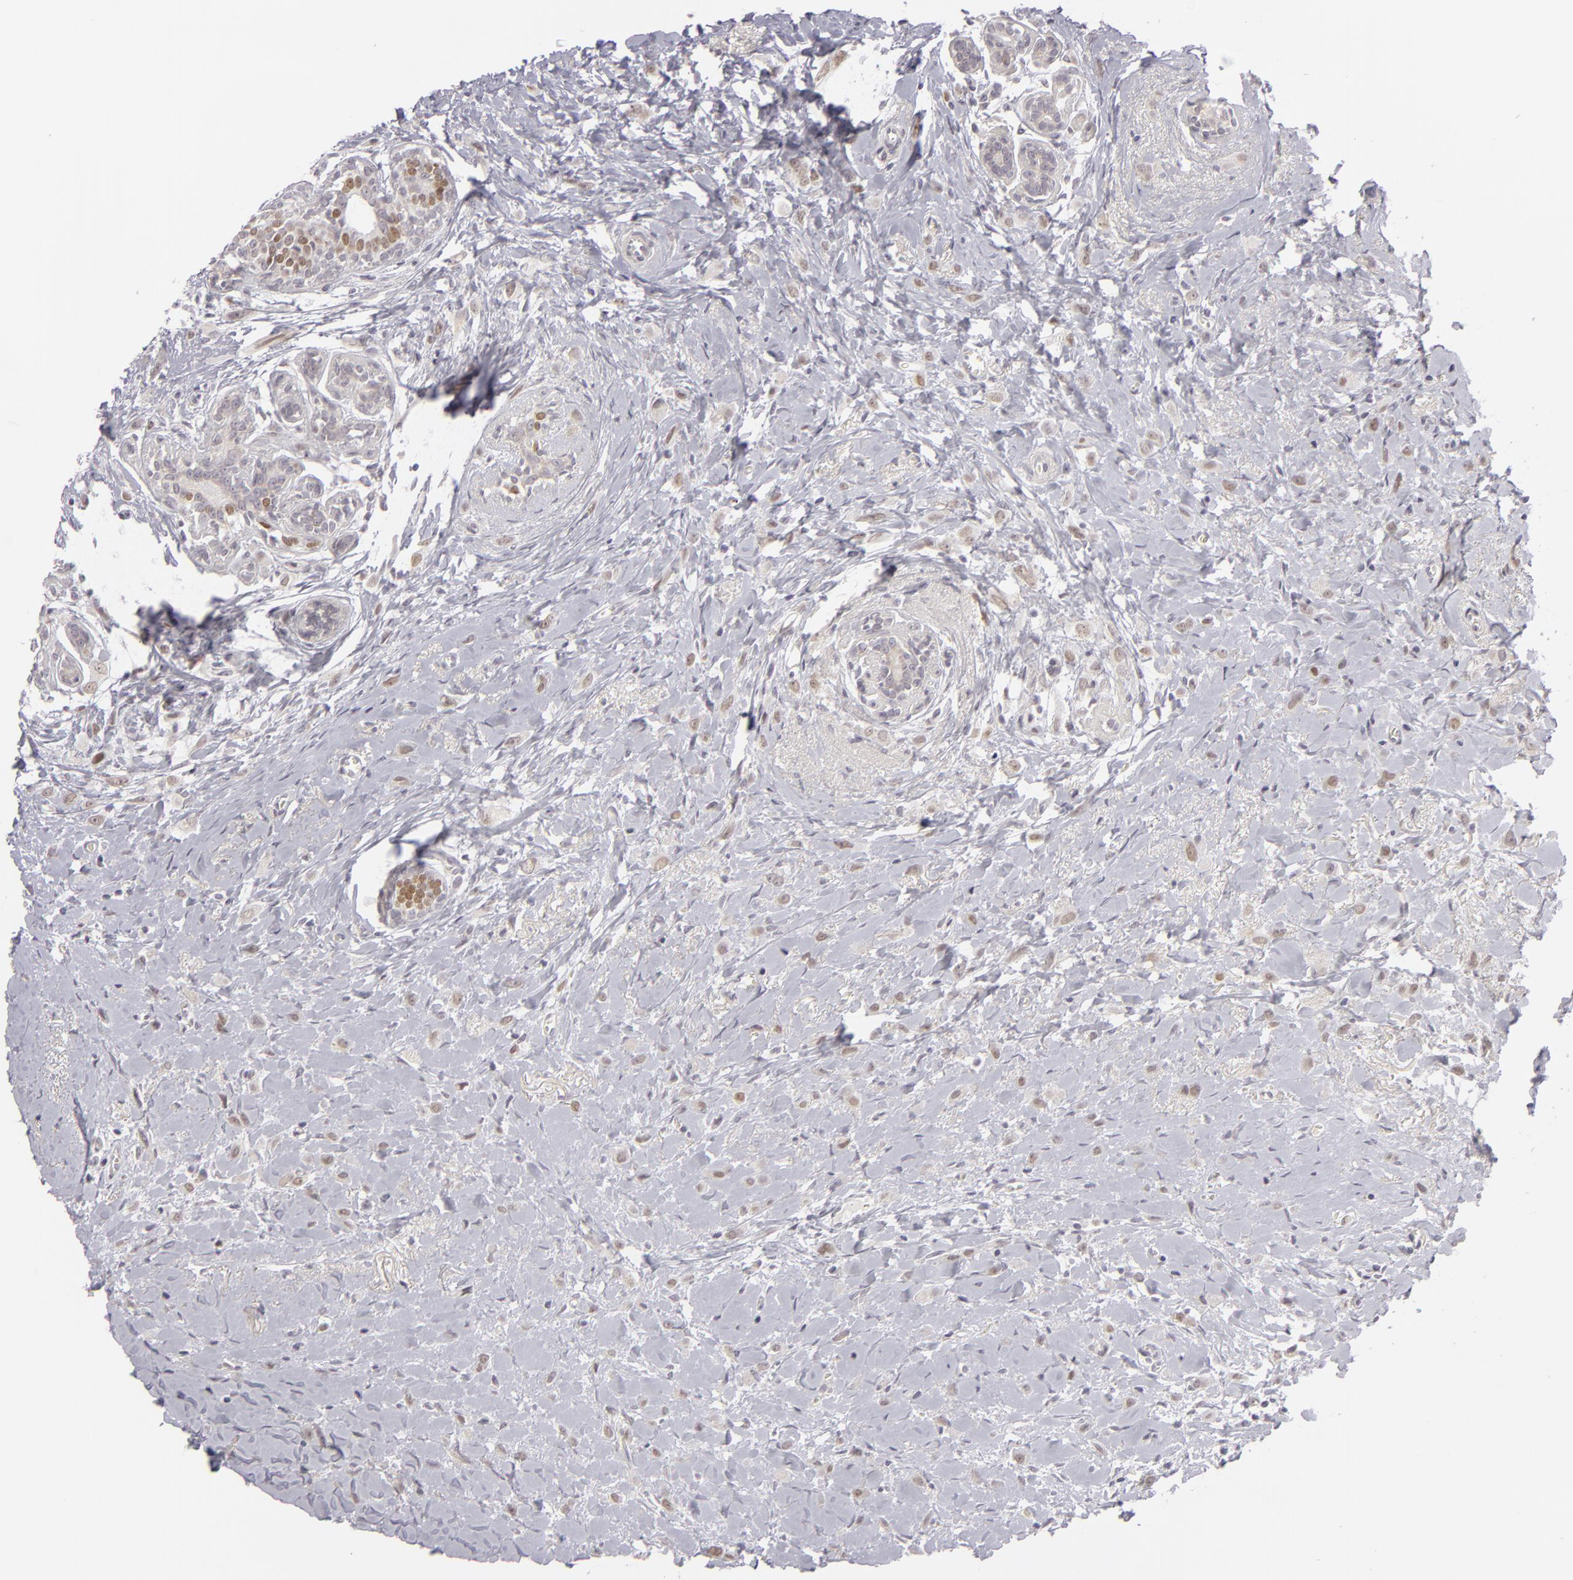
{"staining": {"intensity": "weak", "quantity": "<25%", "location": "nuclear"}, "tissue": "breast cancer", "cell_type": "Tumor cells", "image_type": "cancer", "snomed": [{"axis": "morphology", "description": "Lobular carcinoma"}, {"axis": "topography", "description": "Breast"}], "caption": "Lobular carcinoma (breast) was stained to show a protein in brown. There is no significant expression in tumor cells.", "gene": "SIX1", "patient": {"sex": "female", "age": 57}}